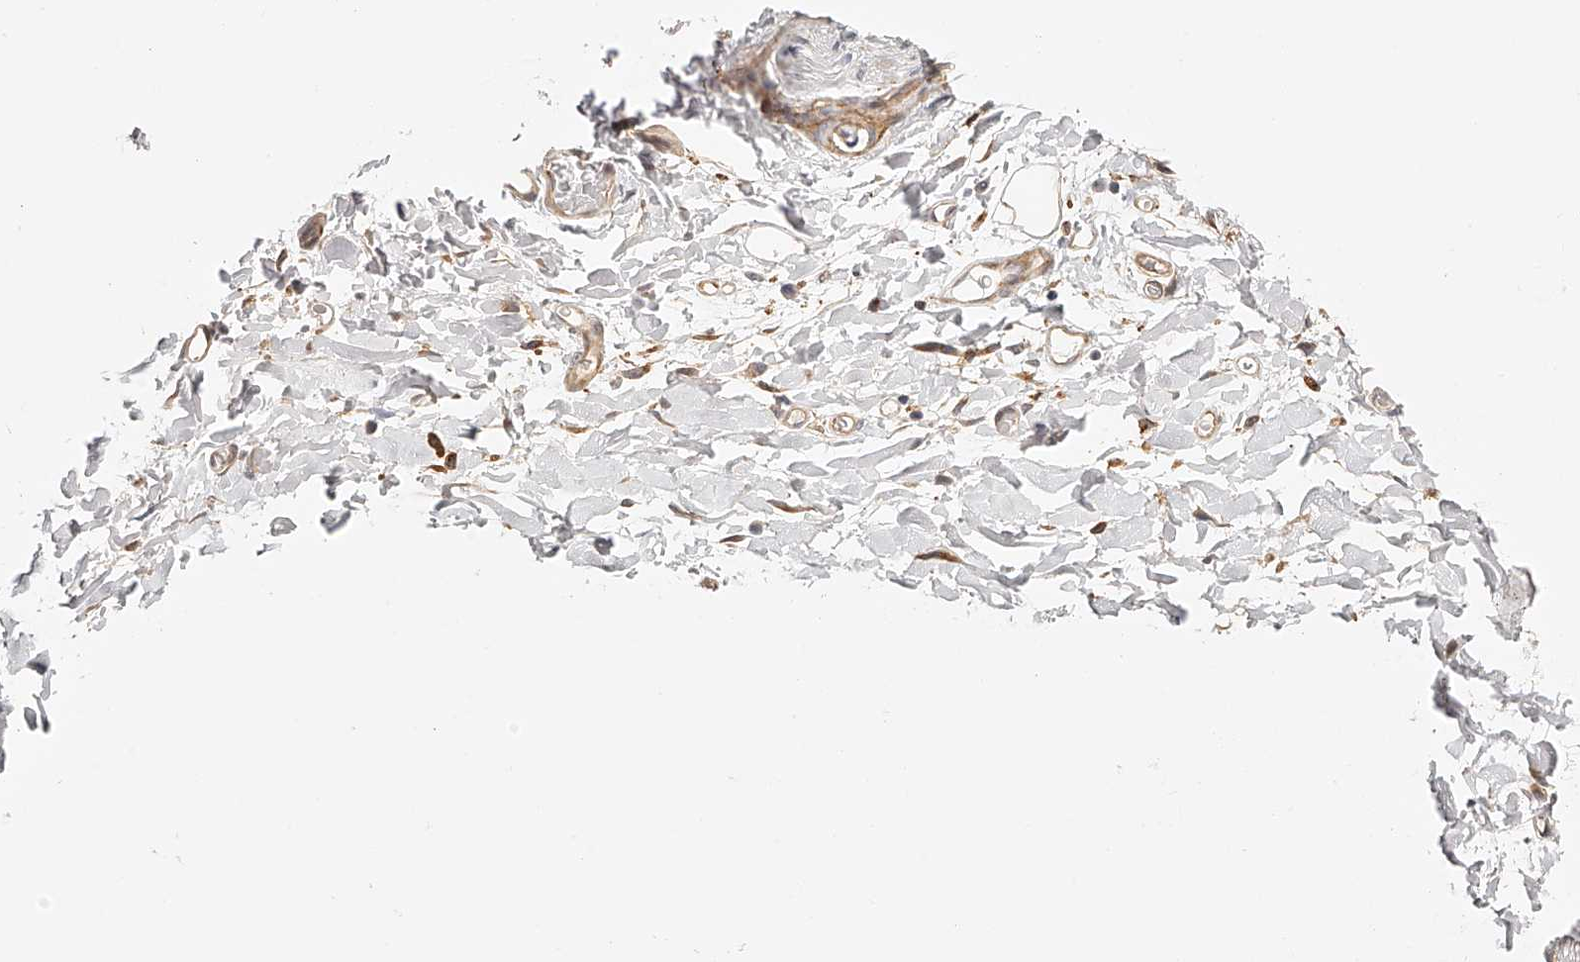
{"staining": {"intensity": "negative", "quantity": "none", "location": "none"}, "tissue": "adipose tissue", "cell_type": "Adipocytes", "image_type": "normal", "snomed": [{"axis": "morphology", "description": "Normal tissue, NOS"}, {"axis": "morphology", "description": "Adenocarcinoma, NOS"}, {"axis": "topography", "description": "Esophagus"}], "caption": "High magnification brightfield microscopy of unremarkable adipose tissue stained with DAB (brown) and counterstained with hematoxylin (blue): adipocytes show no significant expression. The staining was performed using DAB (3,3'-diaminobenzidine) to visualize the protein expression in brown, while the nuclei were stained in blue with hematoxylin (Magnification: 20x).", "gene": "SYNC", "patient": {"sex": "male", "age": 62}}